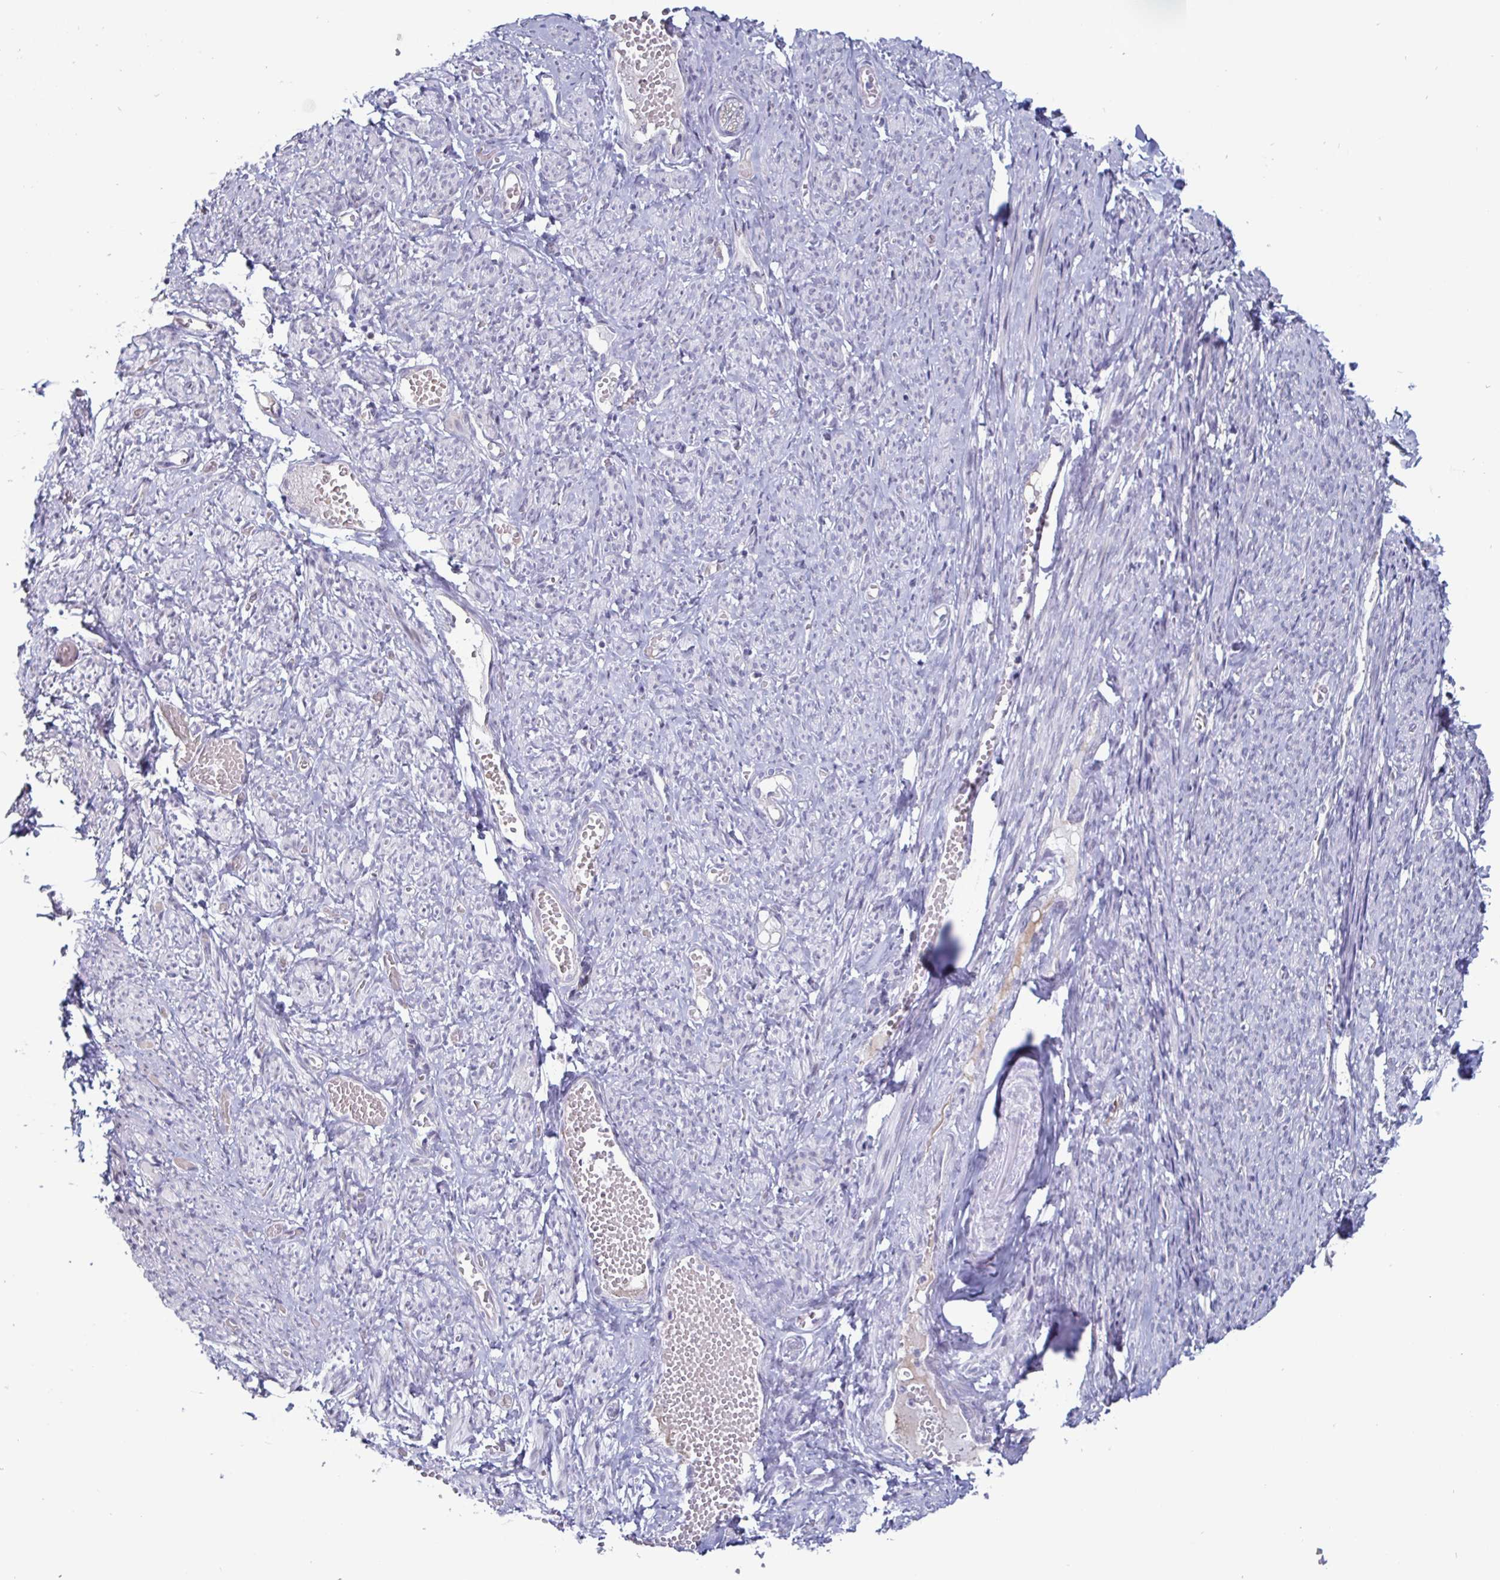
{"staining": {"intensity": "negative", "quantity": "none", "location": "none"}, "tissue": "smooth muscle", "cell_type": "Smooth muscle cells", "image_type": "normal", "snomed": [{"axis": "morphology", "description": "Normal tissue, NOS"}, {"axis": "topography", "description": "Smooth muscle"}], "caption": "Smooth muscle cells are negative for protein expression in benign human smooth muscle. The staining was performed using DAB to visualize the protein expression in brown, while the nuclei were stained in blue with hematoxylin (Magnification: 20x).", "gene": "OOSP2", "patient": {"sex": "female", "age": 65}}